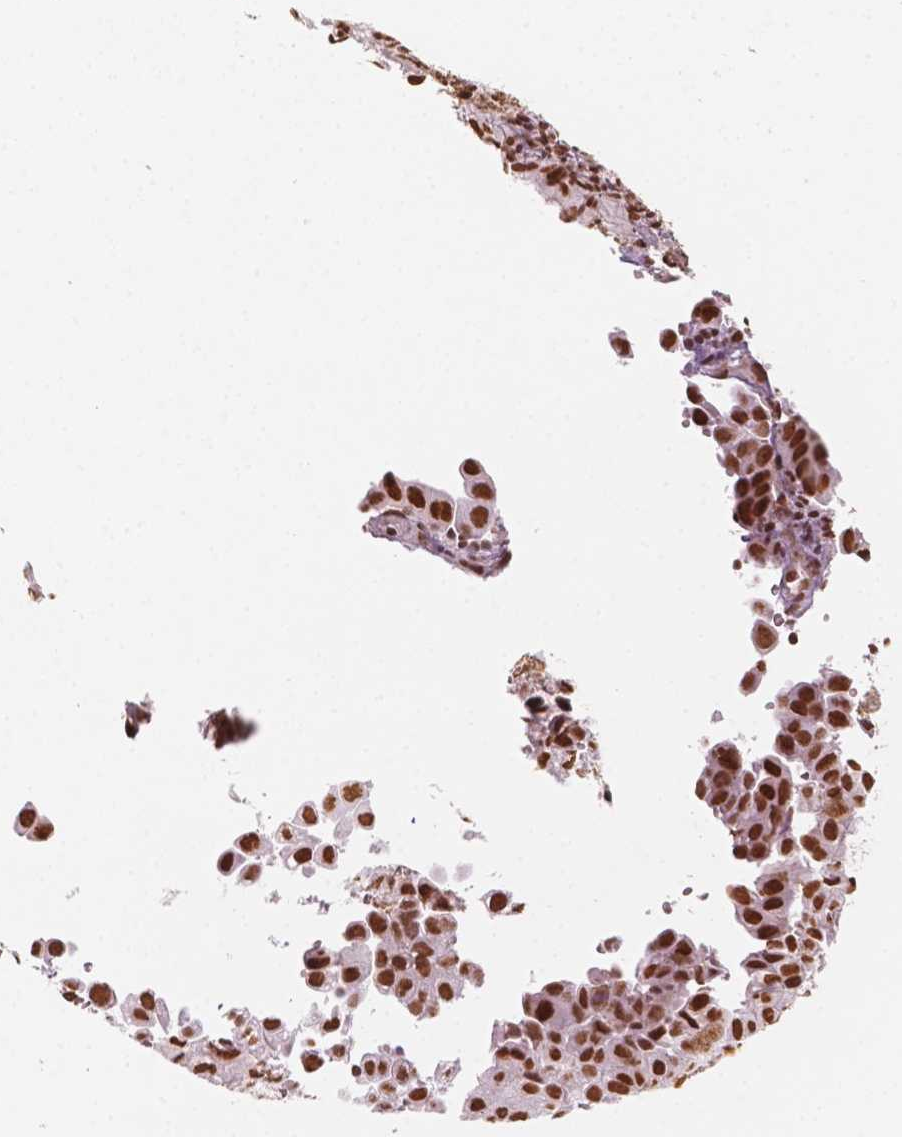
{"staining": {"intensity": "strong", "quantity": ">75%", "location": "nuclear"}, "tissue": "cervical cancer", "cell_type": "Tumor cells", "image_type": "cancer", "snomed": [{"axis": "morphology", "description": "Squamous cell carcinoma, NOS"}, {"axis": "topography", "description": "Cervix"}], "caption": "Immunohistochemical staining of human cervical cancer displays strong nuclear protein positivity in about >75% of tumor cells.", "gene": "GTF3C5", "patient": {"sex": "female", "age": 55}}